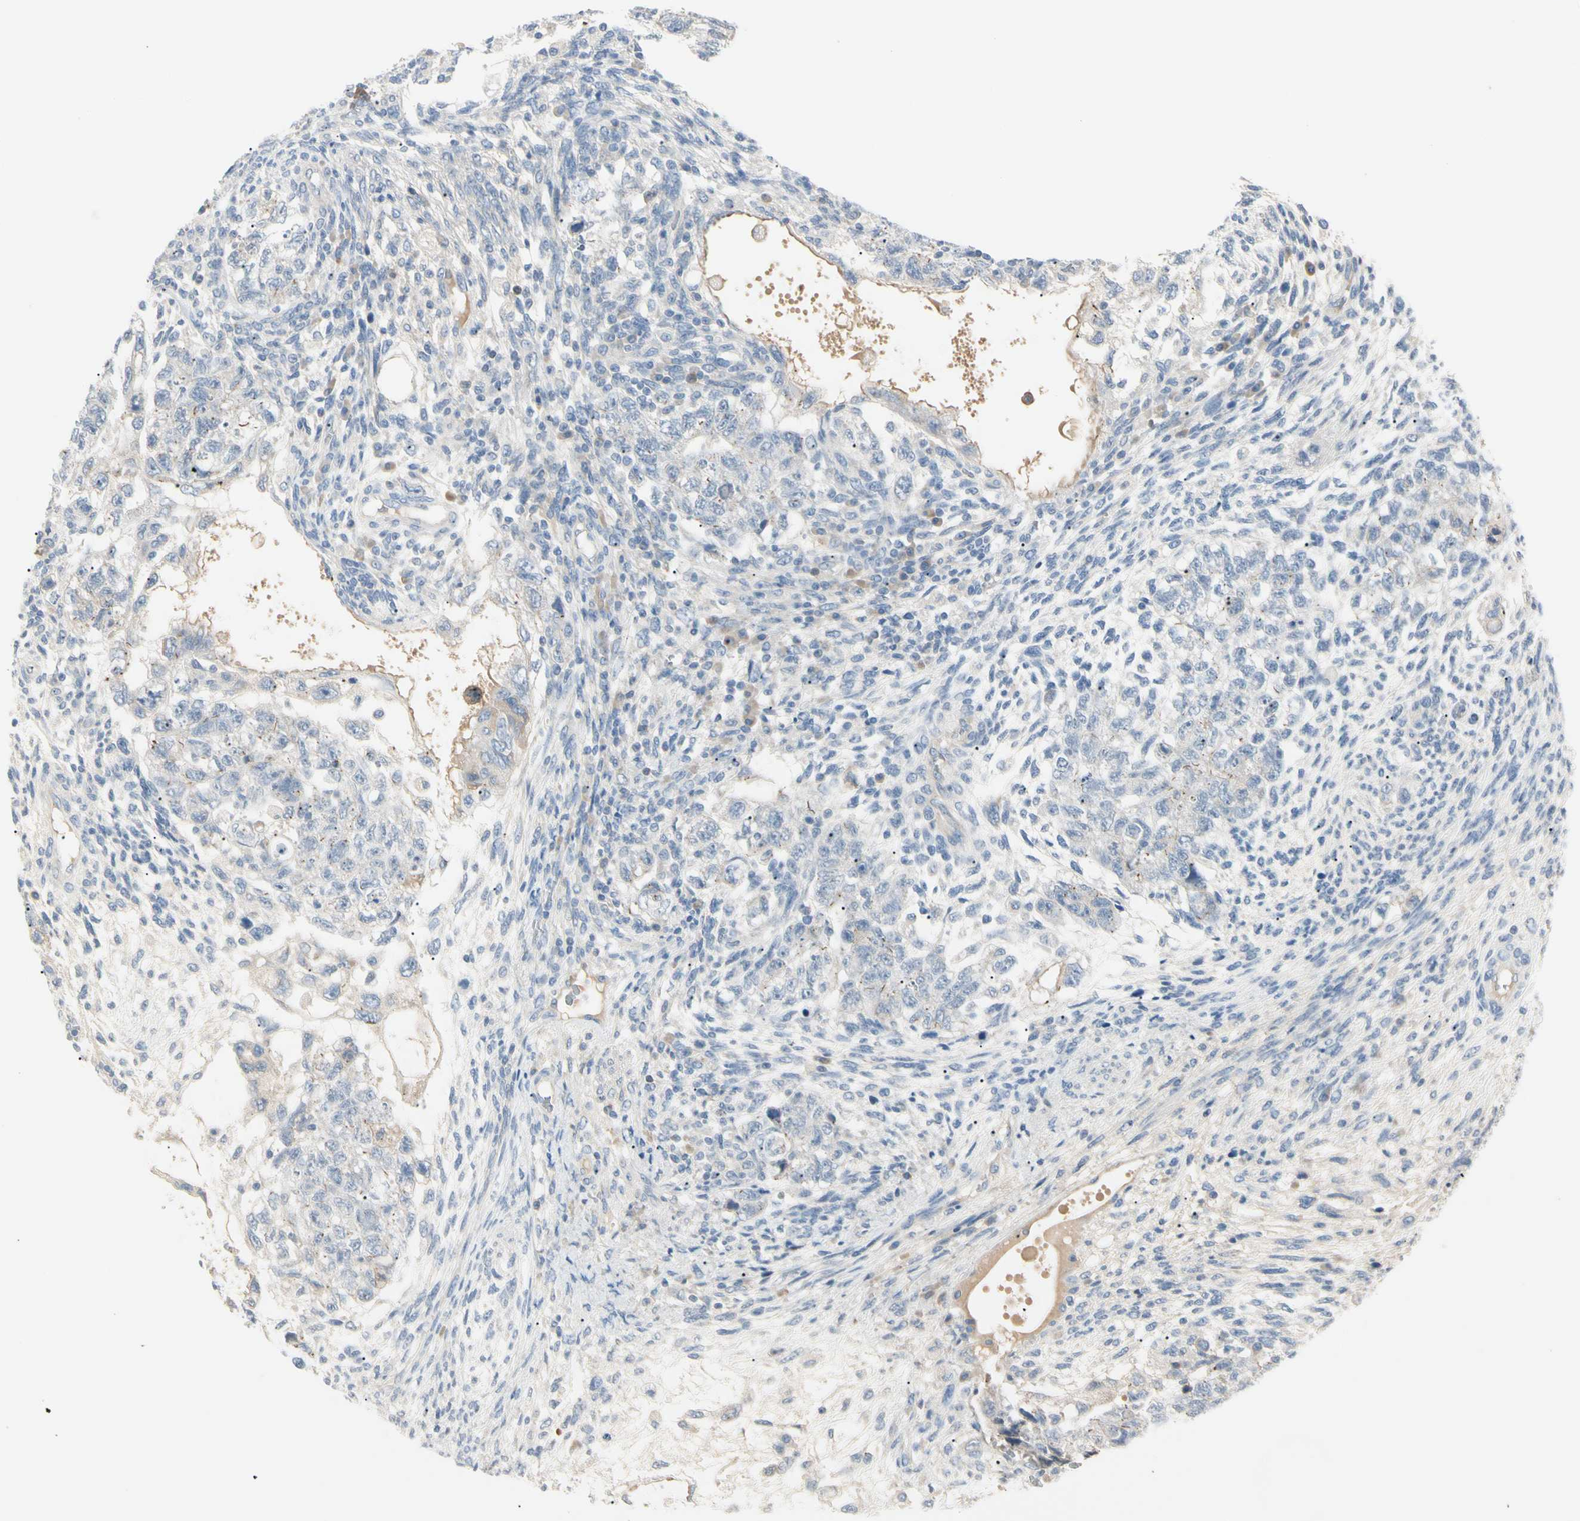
{"staining": {"intensity": "negative", "quantity": "none", "location": "none"}, "tissue": "testis cancer", "cell_type": "Tumor cells", "image_type": "cancer", "snomed": [{"axis": "morphology", "description": "Normal tissue, NOS"}, {"axis": "morphology", "description": "Carcinoma, Embryonal, NOS"}, {"axis": "topography", "description": "Testis"}], "caption": "Immunohistochemistry (IHC) histopathology image of neoplastic tissue: human embryonal carcinoma (testis) stained with DAB (3,3'-diaminobenzidine) shows no significant protein positivity in tumor cells.", "gene": "ALDH18A1", "patient": {"sex": "male", "age": 36}}